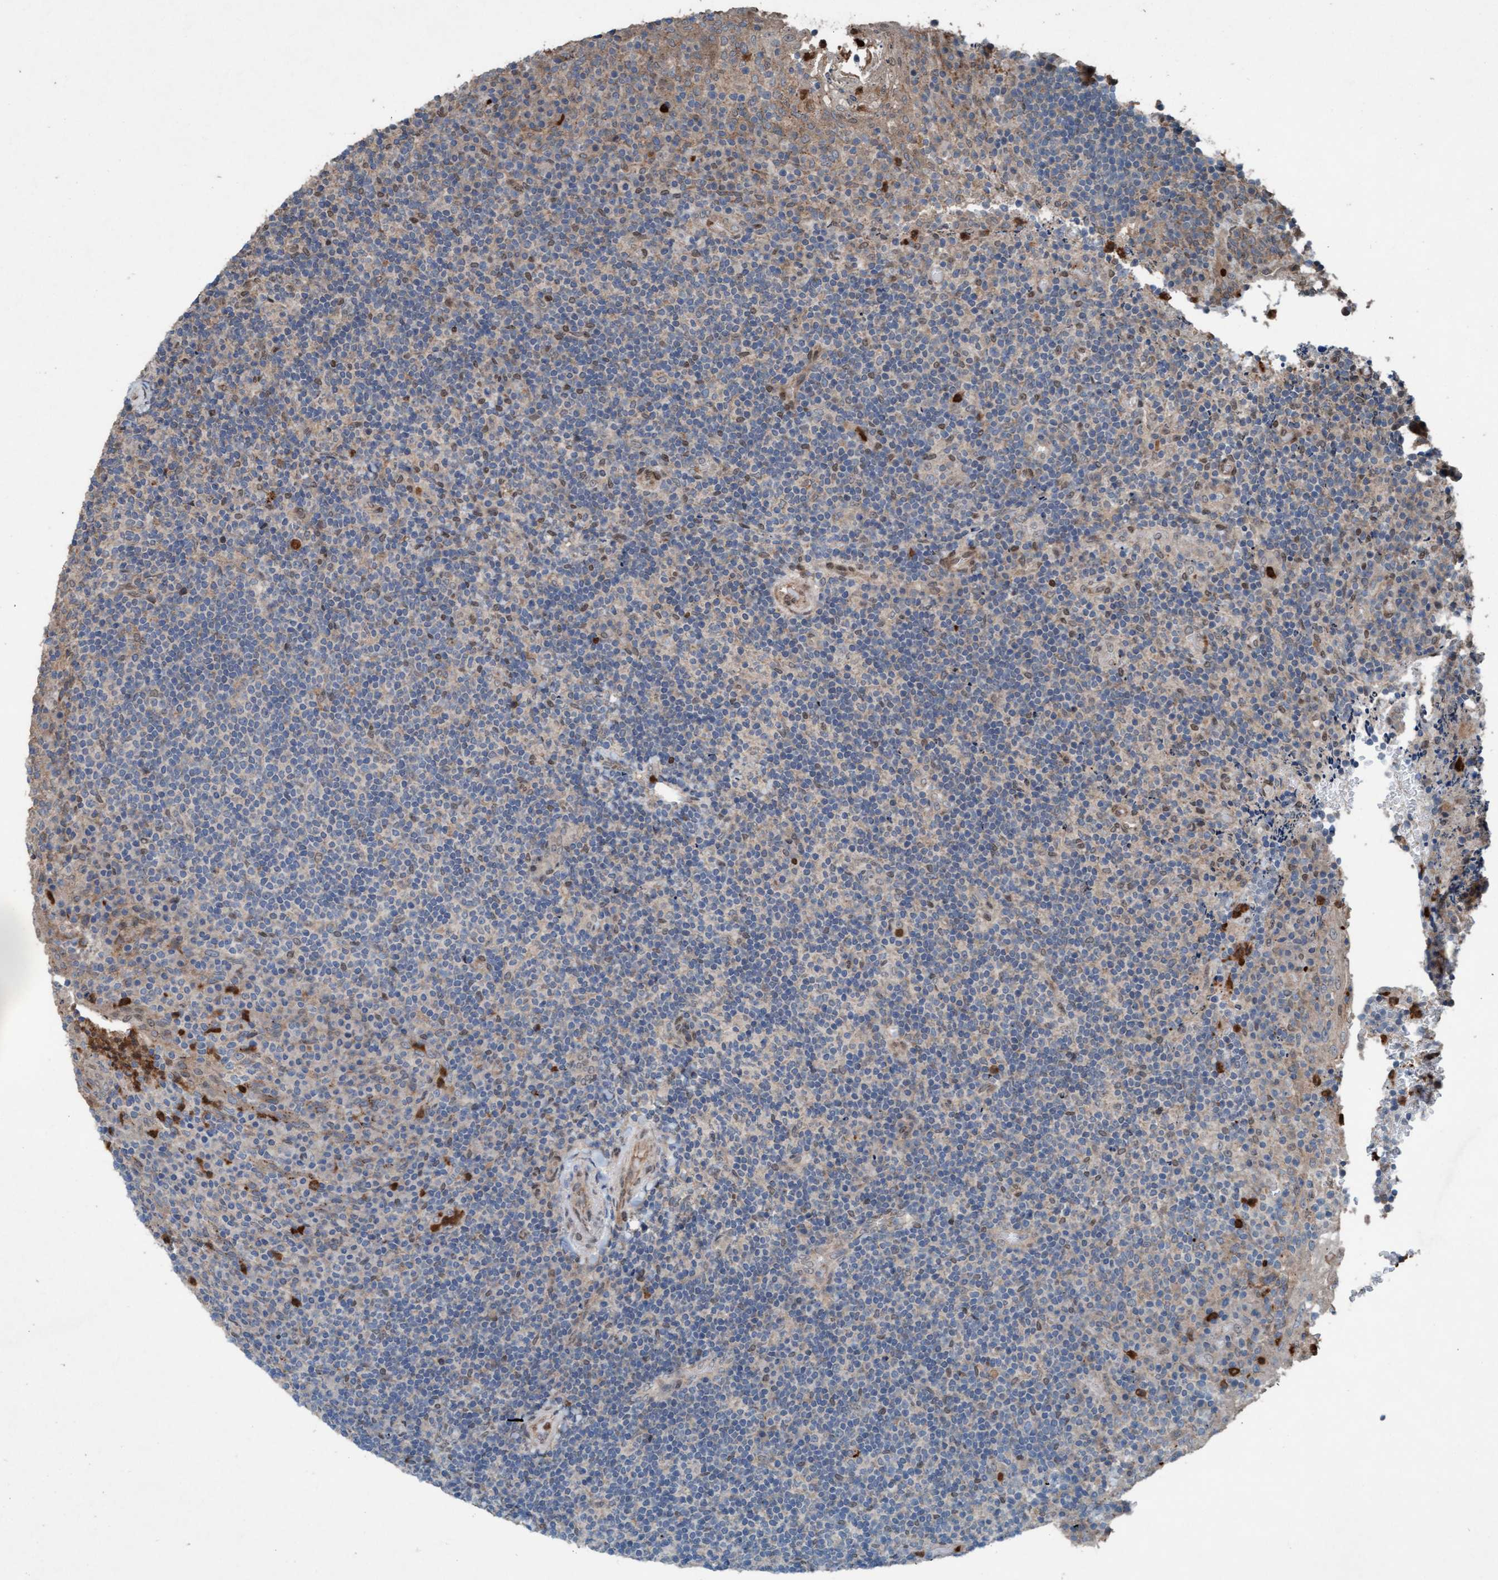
{"staining": {"intensity": "negative", "quantity": "none", "location": "none"}, "tissue": "lymphoma", "cell_type": "Tumor cells", "image_type": "cancer", "snomed": [{"axis": "morphology", "description": "Malignant lymphoma, non-Hodgkin's type, High grade"}, {"axis": "topography", "description": "Tonsil"}], "caption": "Immunohistochemistry (IHC) of lymphoma demonstrates no positivity in tumor cells. (DAB immunohistochemistry (IHC) with hematoxylin counter stain).", "gene": "PLXNB2", "patient": {"sex": "female", "age": 36}}